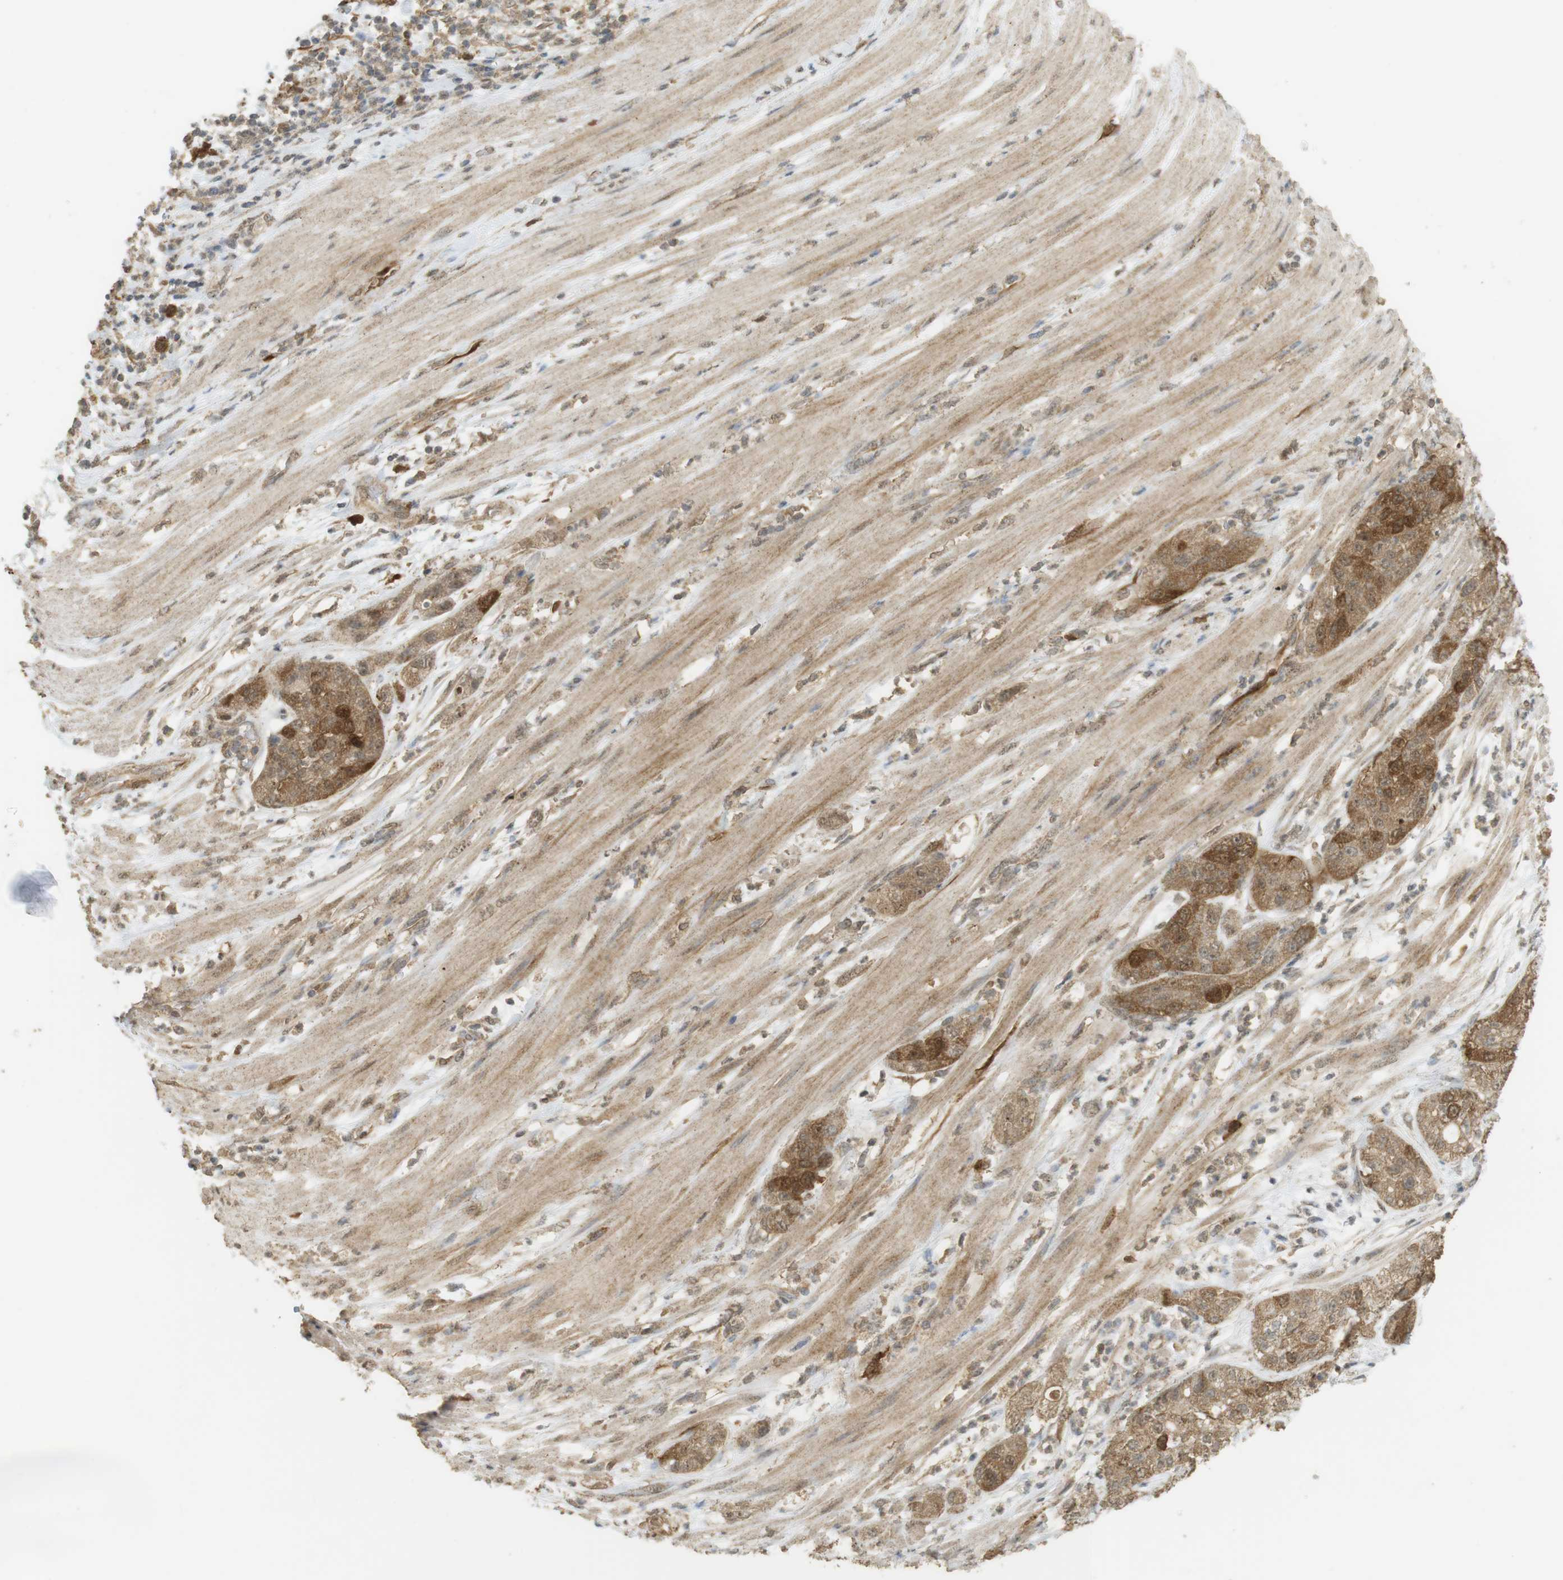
{"staining": {"intensity": "moderate", "quantity": "<25%", "location": "cytoplasmic/membranous"}, "tissue": "pancreatic cancer", "cell_type": "Tumor cells", "image_type": "cancer", "snomed": [{"axis": "morphology", "description": "Adenocarcinoma, NOS"}, {"axis": "topography", "description": "Pancreas"}], "caption": "Approximately <25% of tumor cells in human adenocarcinoma (pancreatic) exhibit moderate cytoplasmic/membranous protein expression as visualized by brown immunohistochemical staining.", "gene": "TTK", "patient": {"sex": "female", "age": 78}}